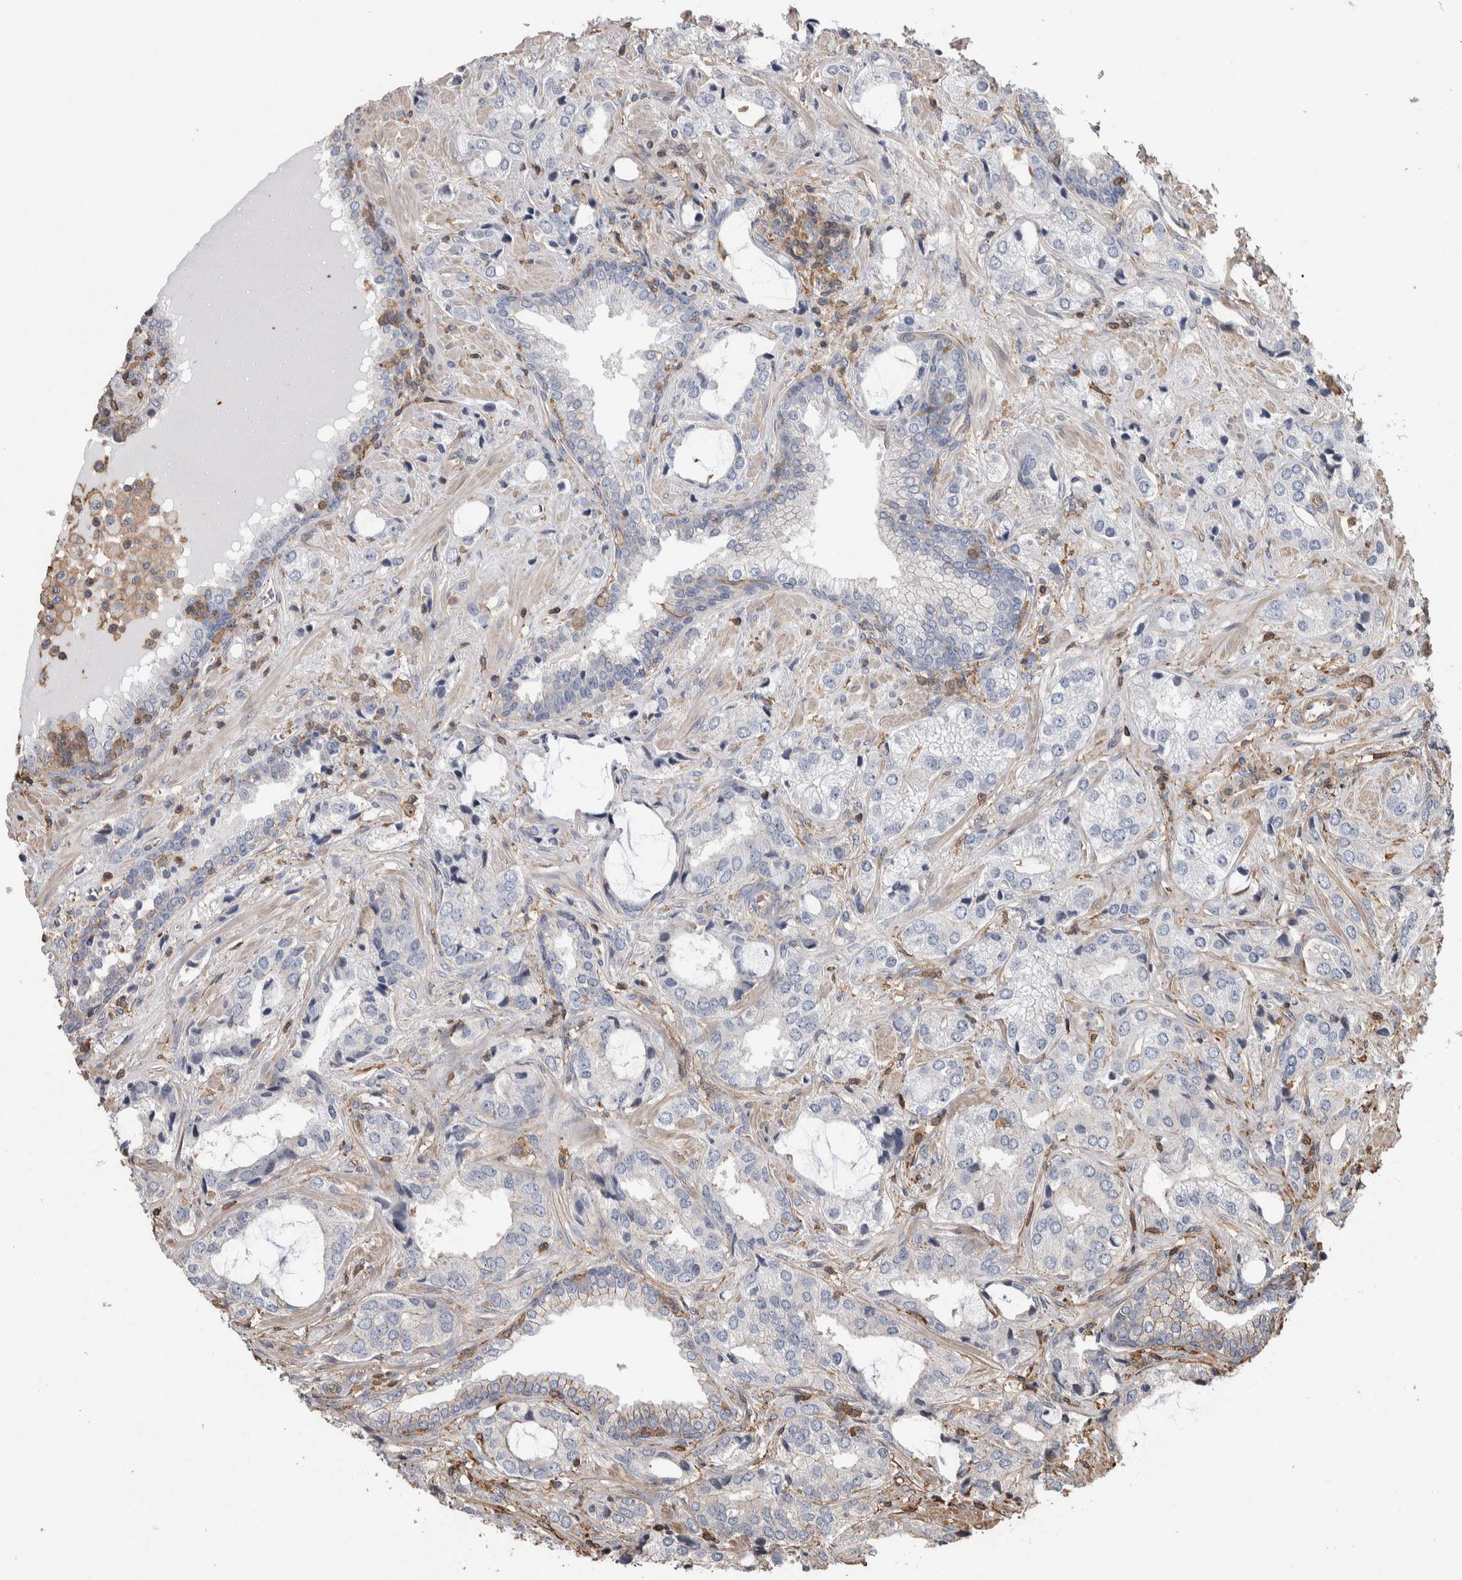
{"staining": {"intensity": "negative", "quantity": "none", "location": "none"}, "tissue": "prostate cancer", "cell_type": "Tumor cells", "image_type": "cancer", "snomed": [{"axis": "morphology", "description": "Adenocarcinoma, High grade"}, {"axis": "topography", "description": "Prostate"}], "caption": "This photomicrograph is of adenocarcinoma (high-grade) (prostate) stained with immunohistochemistry to label a protein in brown with the nuclei are counter-stained blue. There is no positivity in tumor cells.", "gene": "ENPP2", "patient": {"sex": "male", "age": 66}}